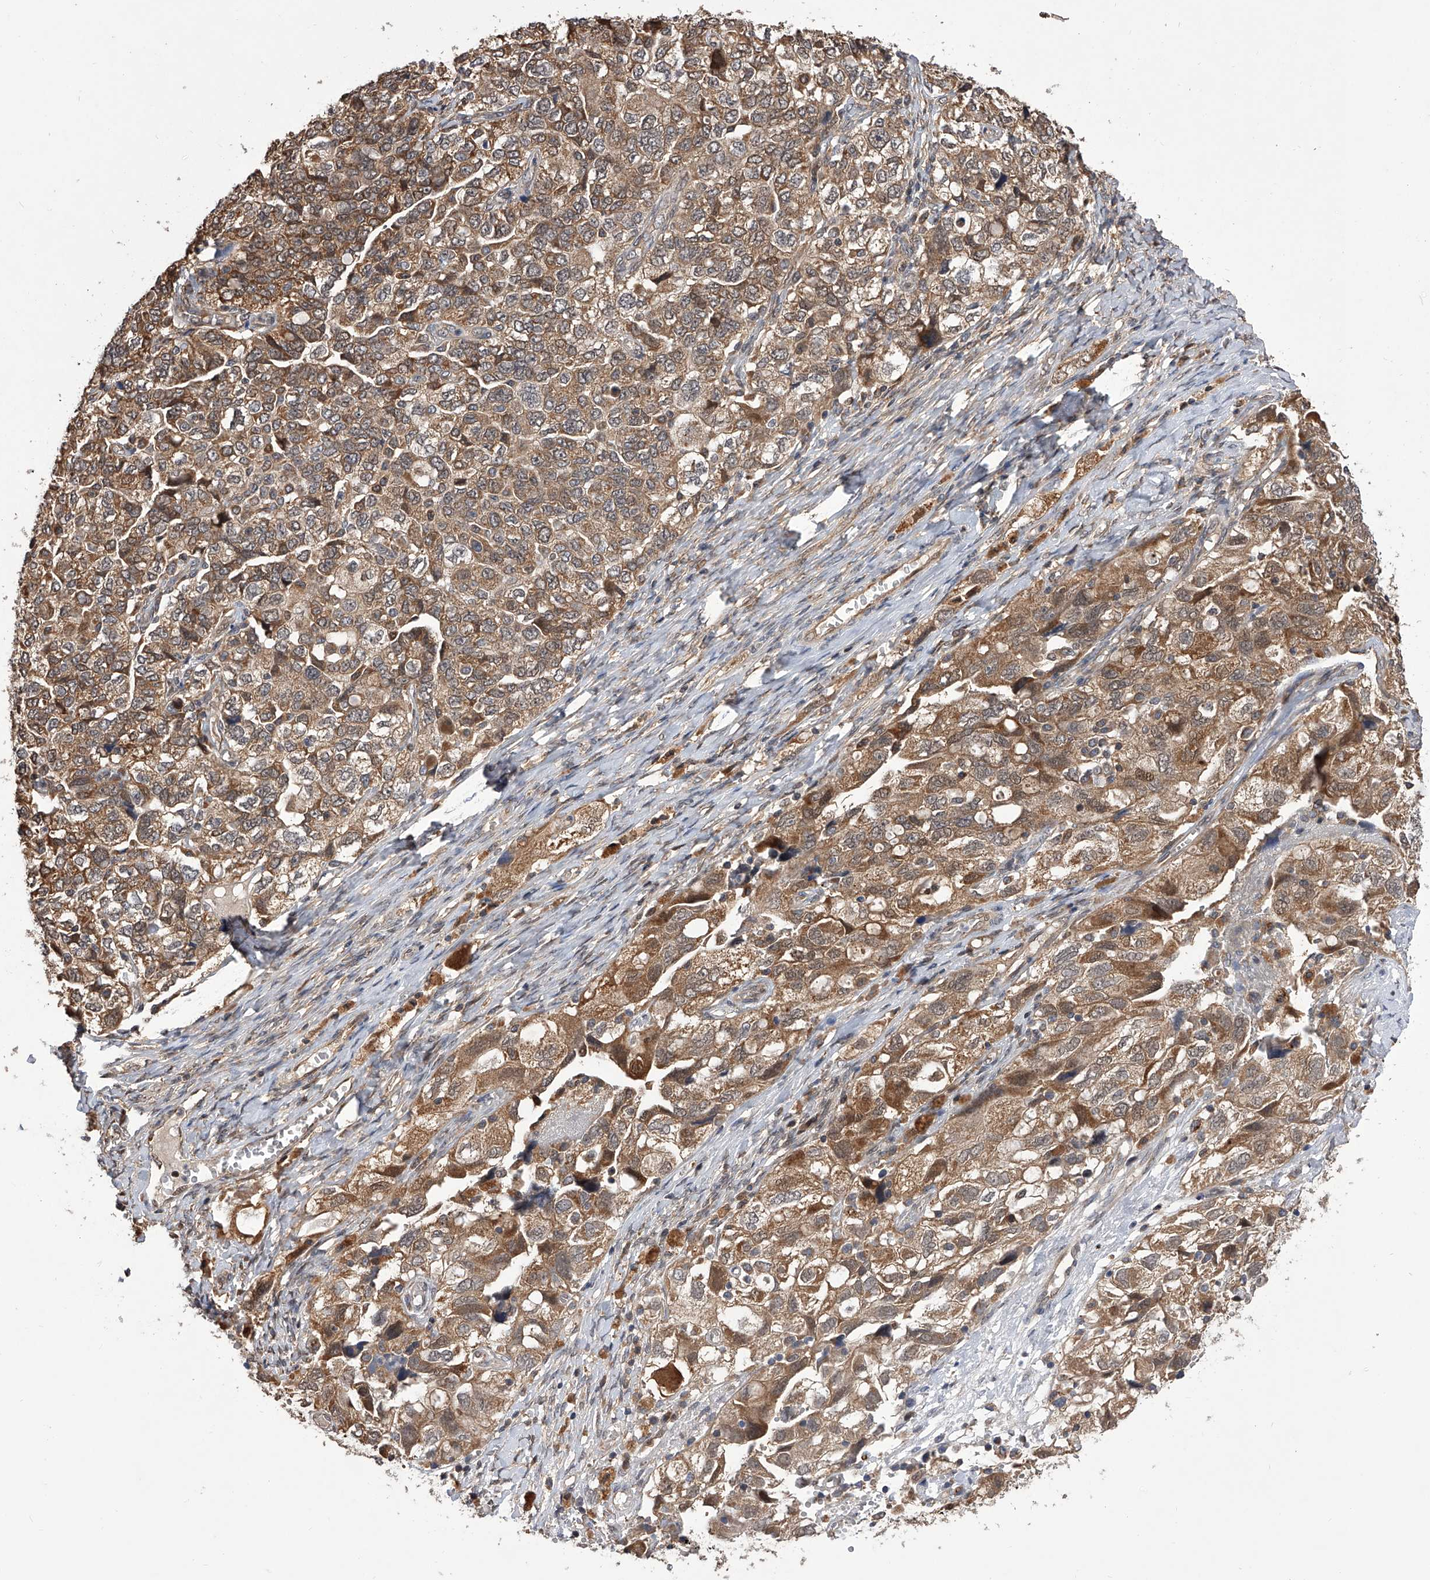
{"staining": {"intensity": "moderate", "quantity": ">75%", "location": "cytoplasmic/membranous"}, "tissue": "ovarian cancer", "cell_type": "Tumor cells", "image_type": "cancer", "snomed": [{"axis": "morphology", "description": "Carcinoma, NOS"}, {"axis": "morphology", "description": "Cystadenocarcinoma, serous, NOS"}, {"axis": "topography", "description": "Ovary"}], "caption": "Moderate cytoplasmic/membranous staining for a protein is seen in about >75% of tumor cells of serous cystadenocarcinoma (ovarian) using immunohistochemistry.", "gene": "GMDS", "patient": {"sex": "female", "age": 69}}